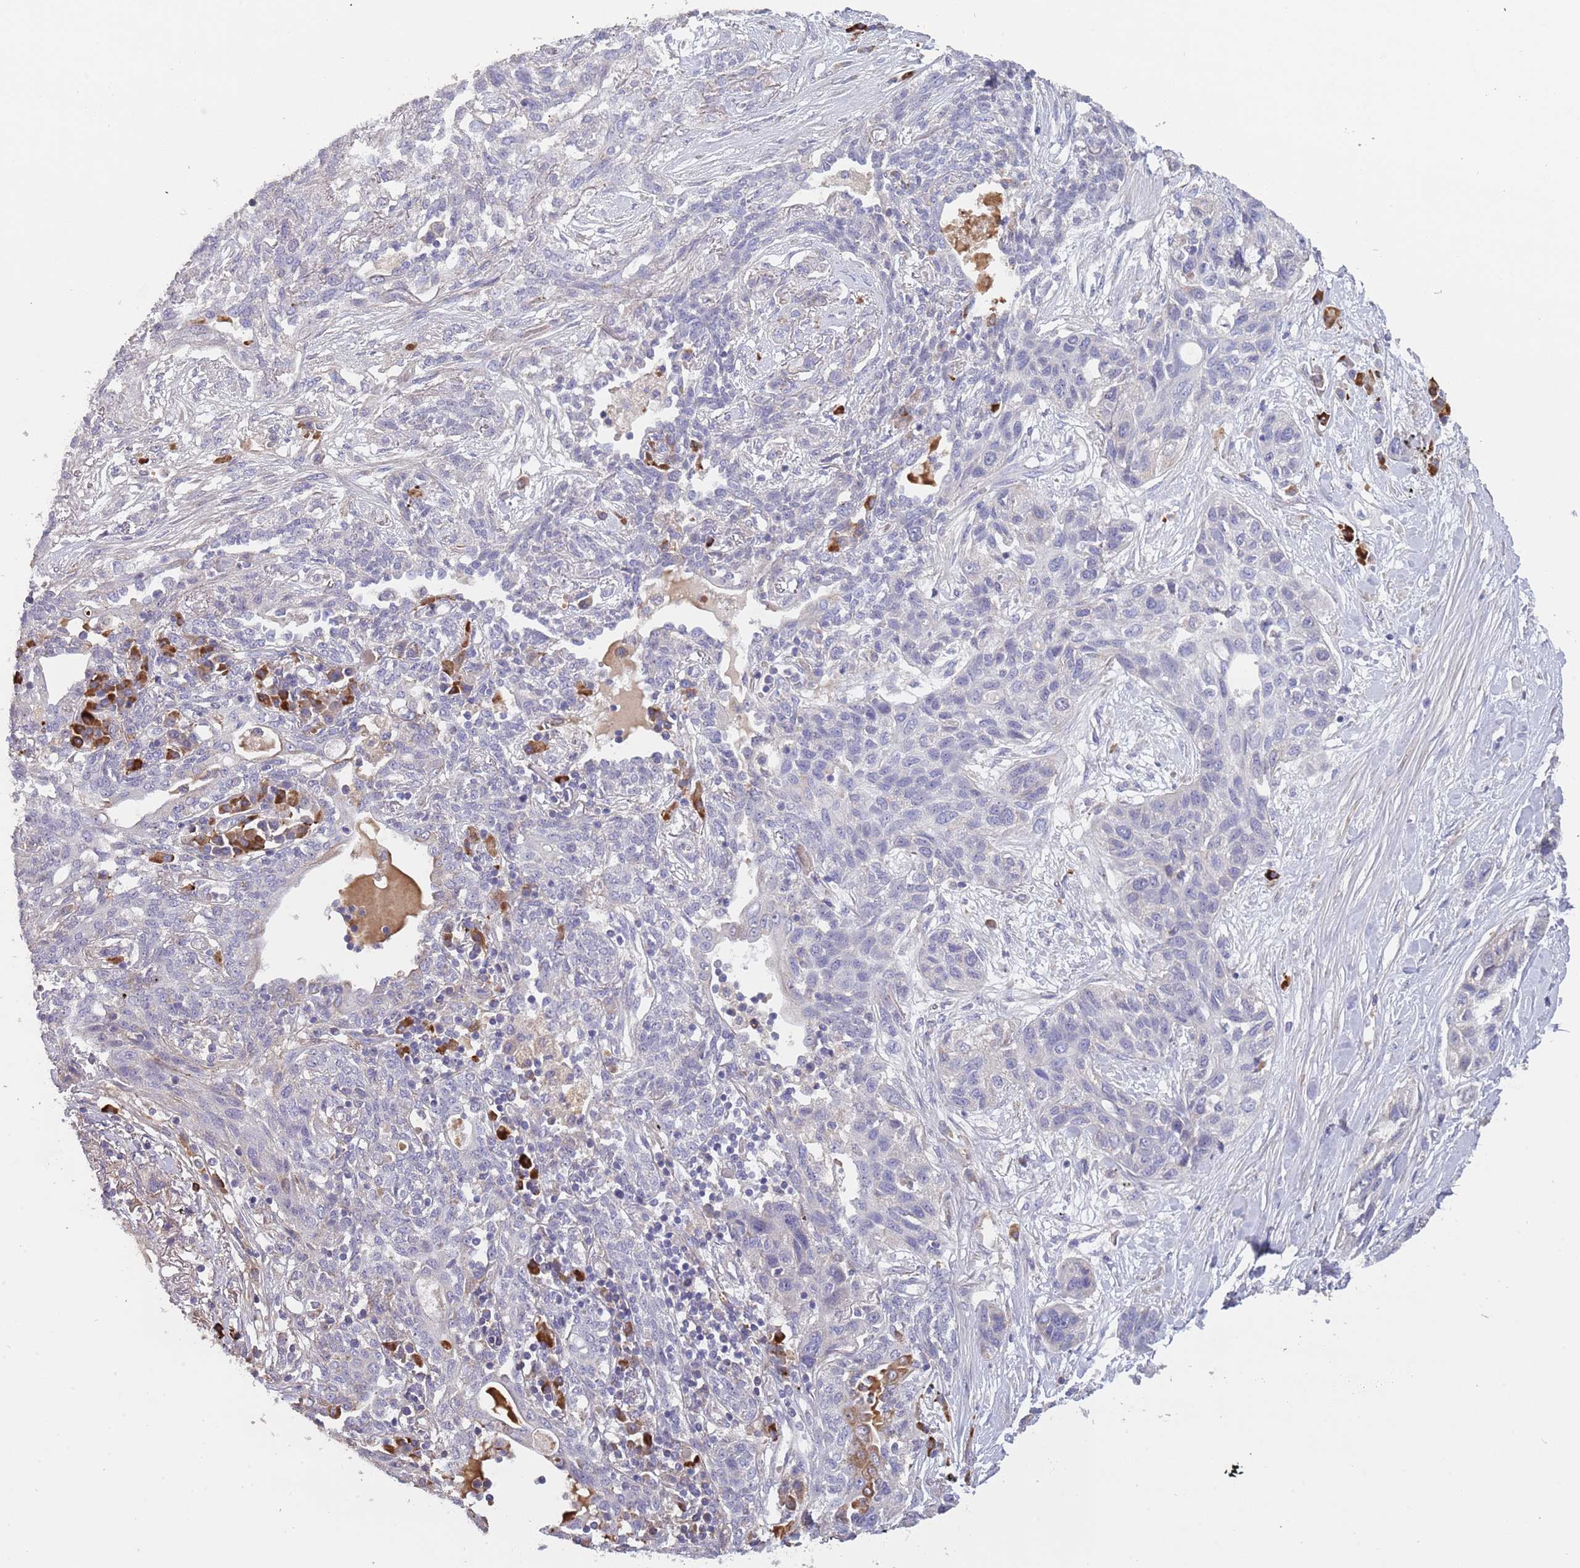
{"staining": {"intensity": "negative", "quantity": "none", "location": "none"}, "tissue": "lung cancer", "cell_type": "Tumor cells", "image_type": "cancer", "snomed": [{"axis": "morphology", "description": "Squamous cell carcinoma, NOS"}, {"axis": "topography", "description": "Lung"}], "caption": "High power microscopy photomicrograph of an immunohistochemistry (IHC) histopathology image of squamous cell carcinoma (lung), revealing no significant positivity in tumor cells. (Immunohistochemistry, brightfield microscopy, high magnification).", "gene": "SUSD1", "patient": {"sex": "female", "age": 70}}